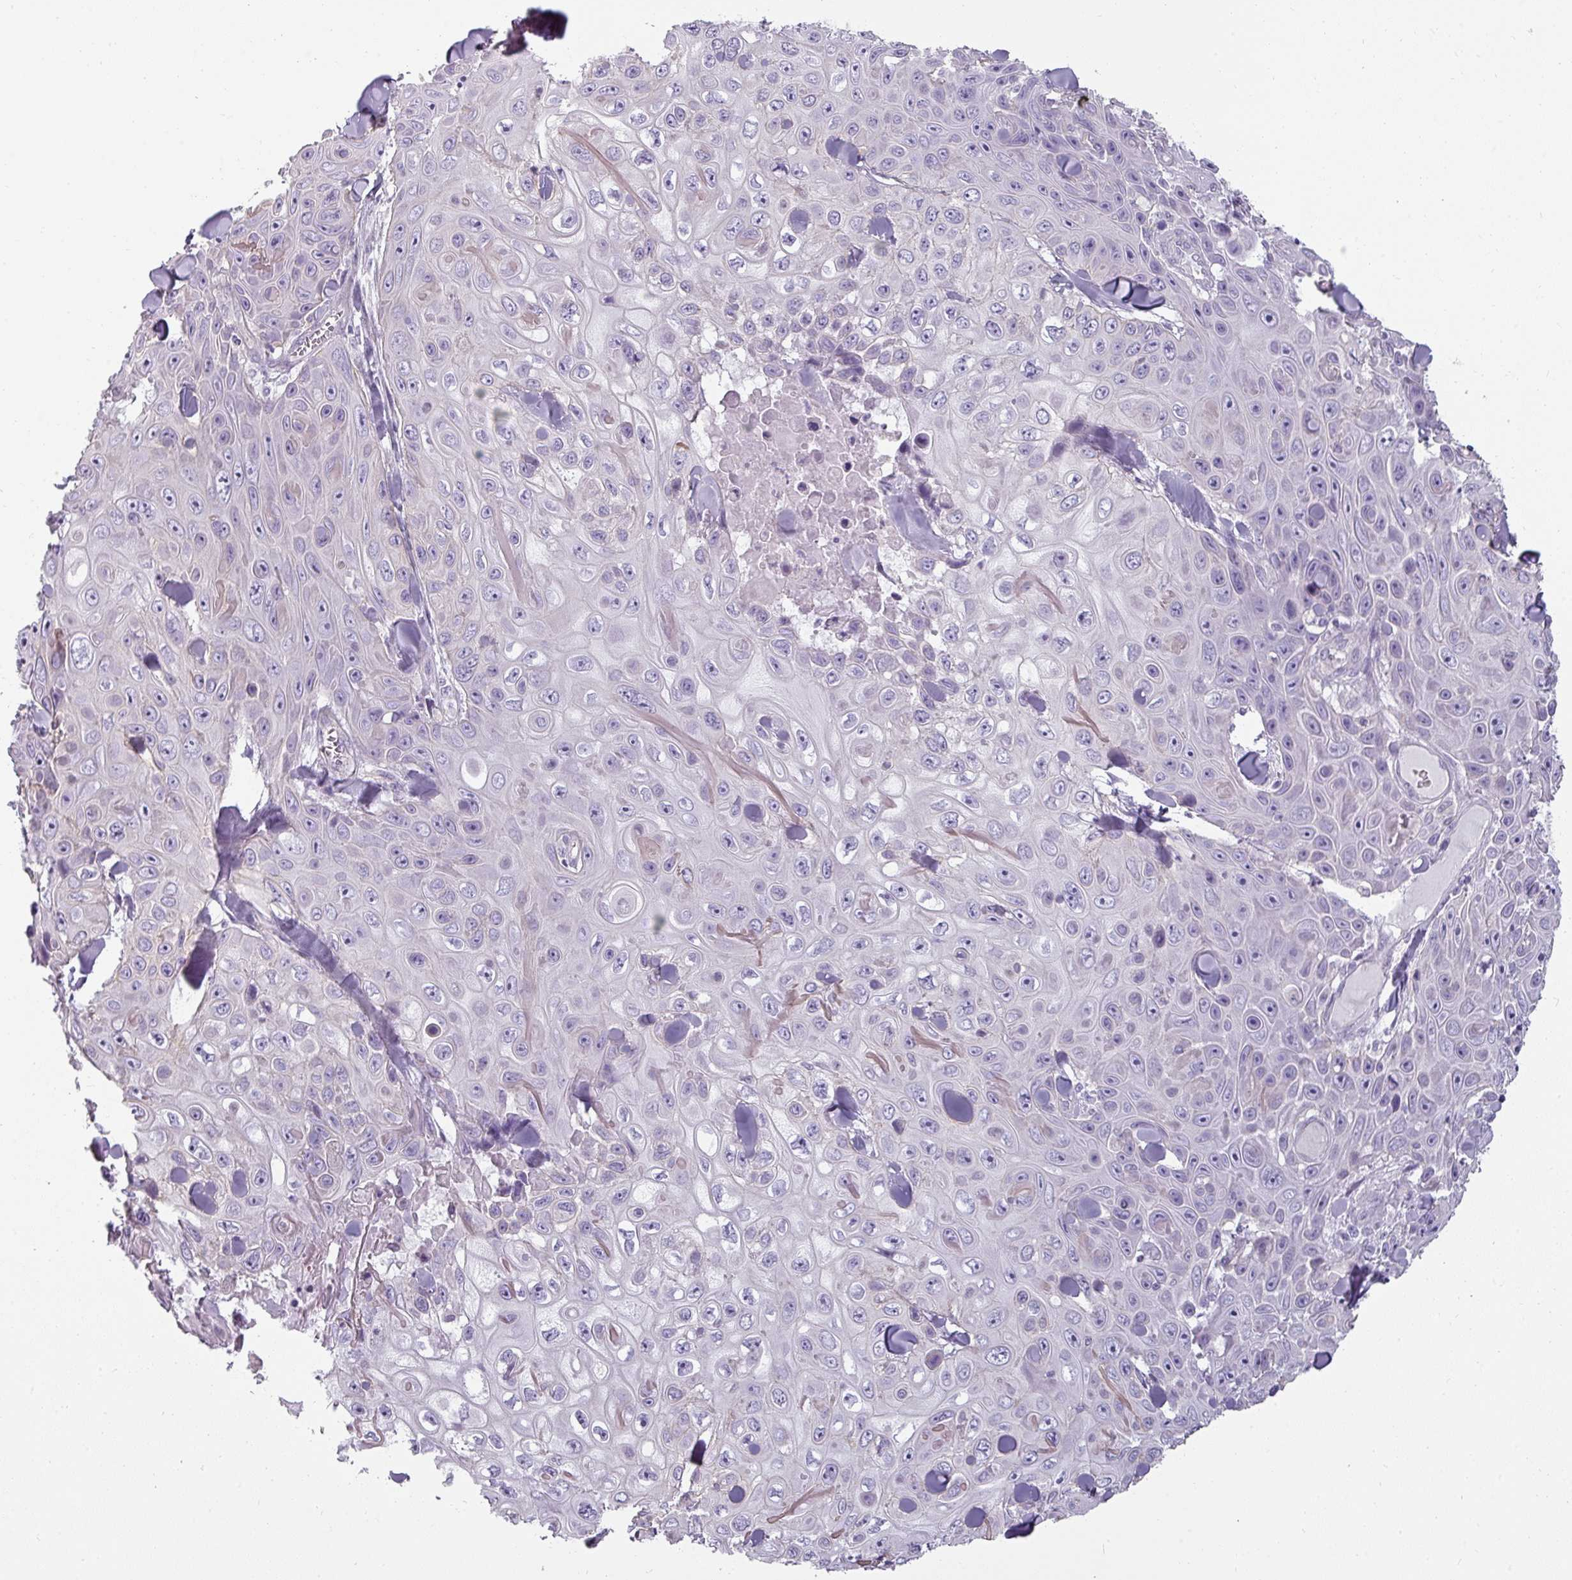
{"staining": {"intensity": "negative", "quantity": "none", "location": "none"}, "tissue": "skin cancer", "cell_type": "Tumor cells", "image_type": "cancer", "snomed": [{"axis": "morphology", "description": "Squamous cell carcinoma, NOS"}, {"axis": "topography", "description": "Skin"}], "caption": "This is an immunohistochemistry (IHC) histopathology image of skin cancer (squamous cell carcinoma). There is no expression in tumor cells.", "gene": "ASB1", "patient": {"sex": "male", "age": 82}}